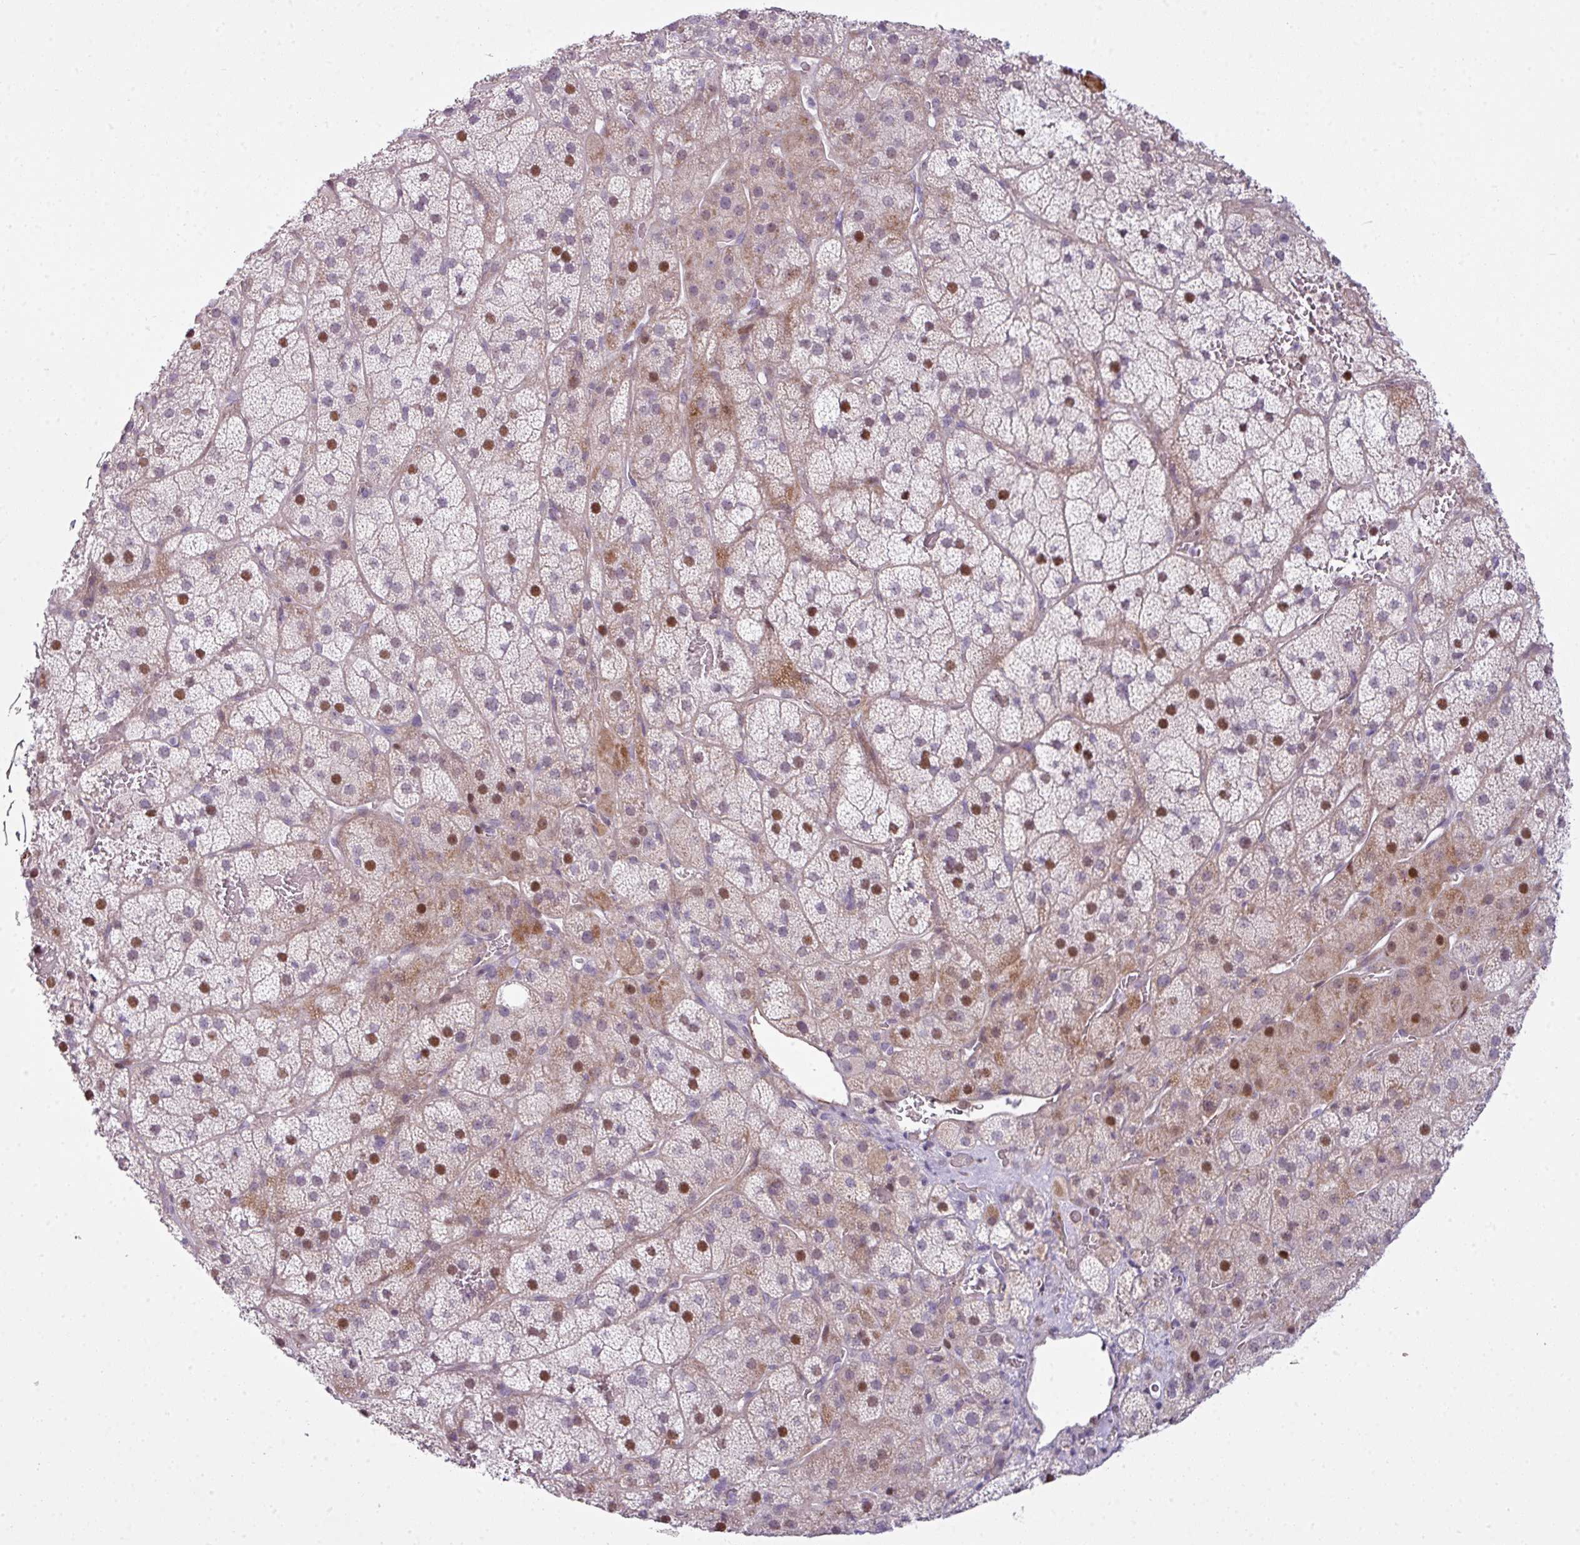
{"staining": {"intensity": "moderate", "quantity": "25%-75%", "location": "nuclear"}, "tissue": "adrenal gland", "cell_type": "Glandular cells", "image_type": "normal", "snomed": [{"axis": "morphology", "description": "Normal tissue, NOS"}, {"axis": "topography", "description": "Adrenal gland"}], "caption": "Immunohistochemical staining of unremarkable human adrenal gland demonstrates medium levels of moderate nuclear positivity in approximately 25%-75% of glandular cells. (brown staining indicates protein expression, while blue staining denotes nuclei).", "gene": "ZNF688", "patient": {"sex": "male", "age": 57}}